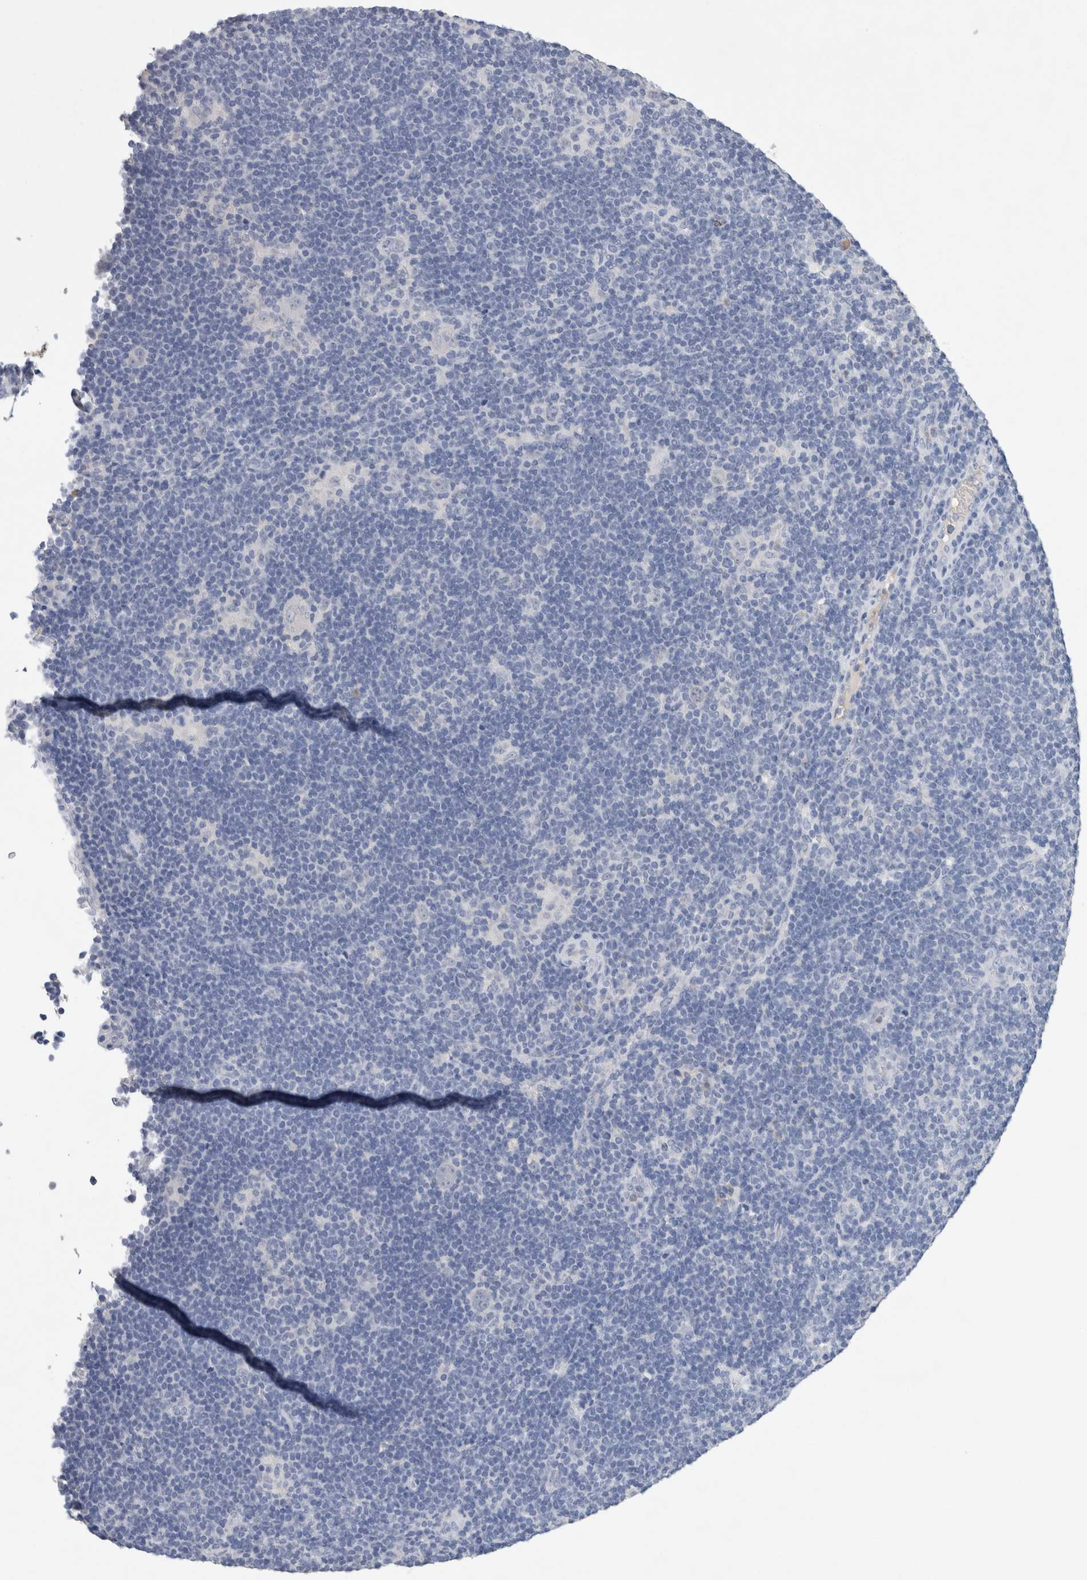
{"staining": {"intensity": "negative", "quantity": "none", "location": "none"}, "tissue": "lymphoma", "cell_type": "Tumor cells", "image_type": "cancer", "snomed": [{"axis": "morphology", "description": "Hodgkin's disease, NOS"}, {"axis": "topography", "description": "Lymph node"}], "caption": "Tumor cells show no significant staining in lymphoma.", "gene": "FABP7", "patient": {"sex": "female", "age": 57}}